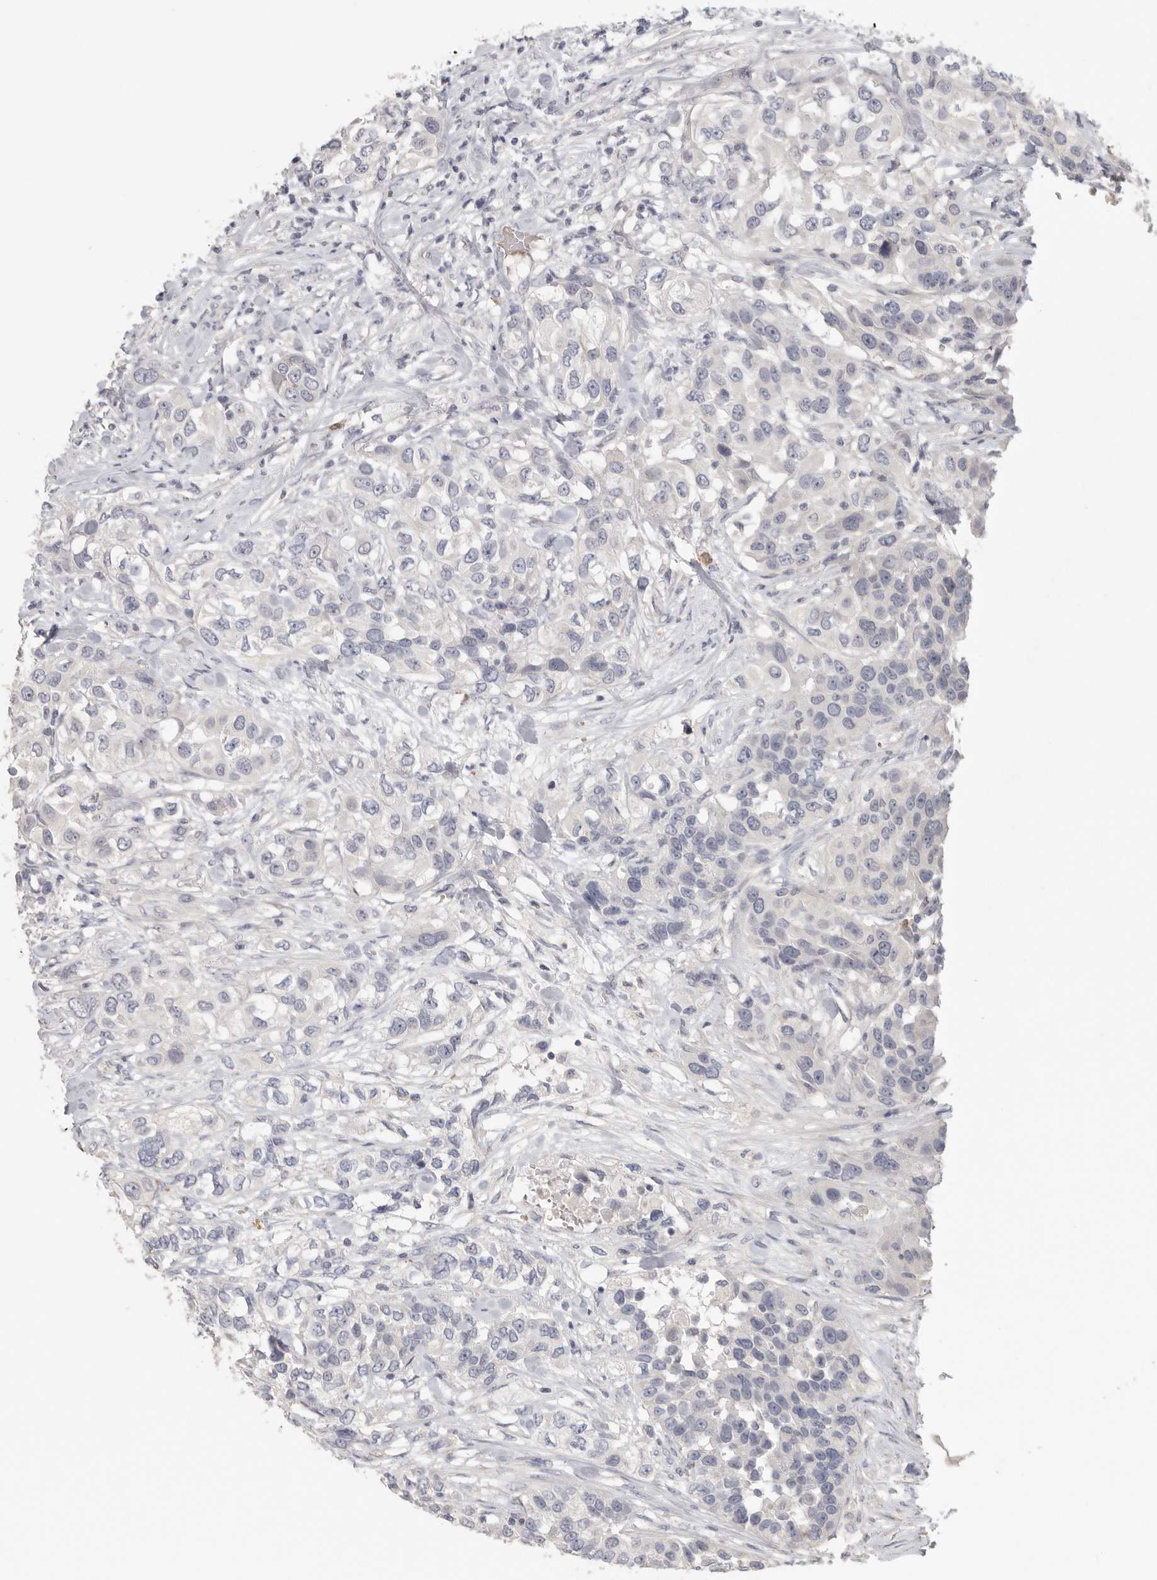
{"staining": {"intensity": "negative", "quantity": "none", "location": "none"}, "tissue": "urothelial cancer", "cell_type": "Tumor cells", "image_type": "cancer", "snomed": [{"axis": "morphology", "description": "Urothelial carcinoma, High grade"}, {"axis": "topography", "description": "Urinary bladder"}], "caption": "IHC histopathology image of human urothelial cancer stained for a protein (brown), which exhibits no expression in tumor cells.", "gene": "DNAJC11", "patient": {"sex": "female", "age": 80}}